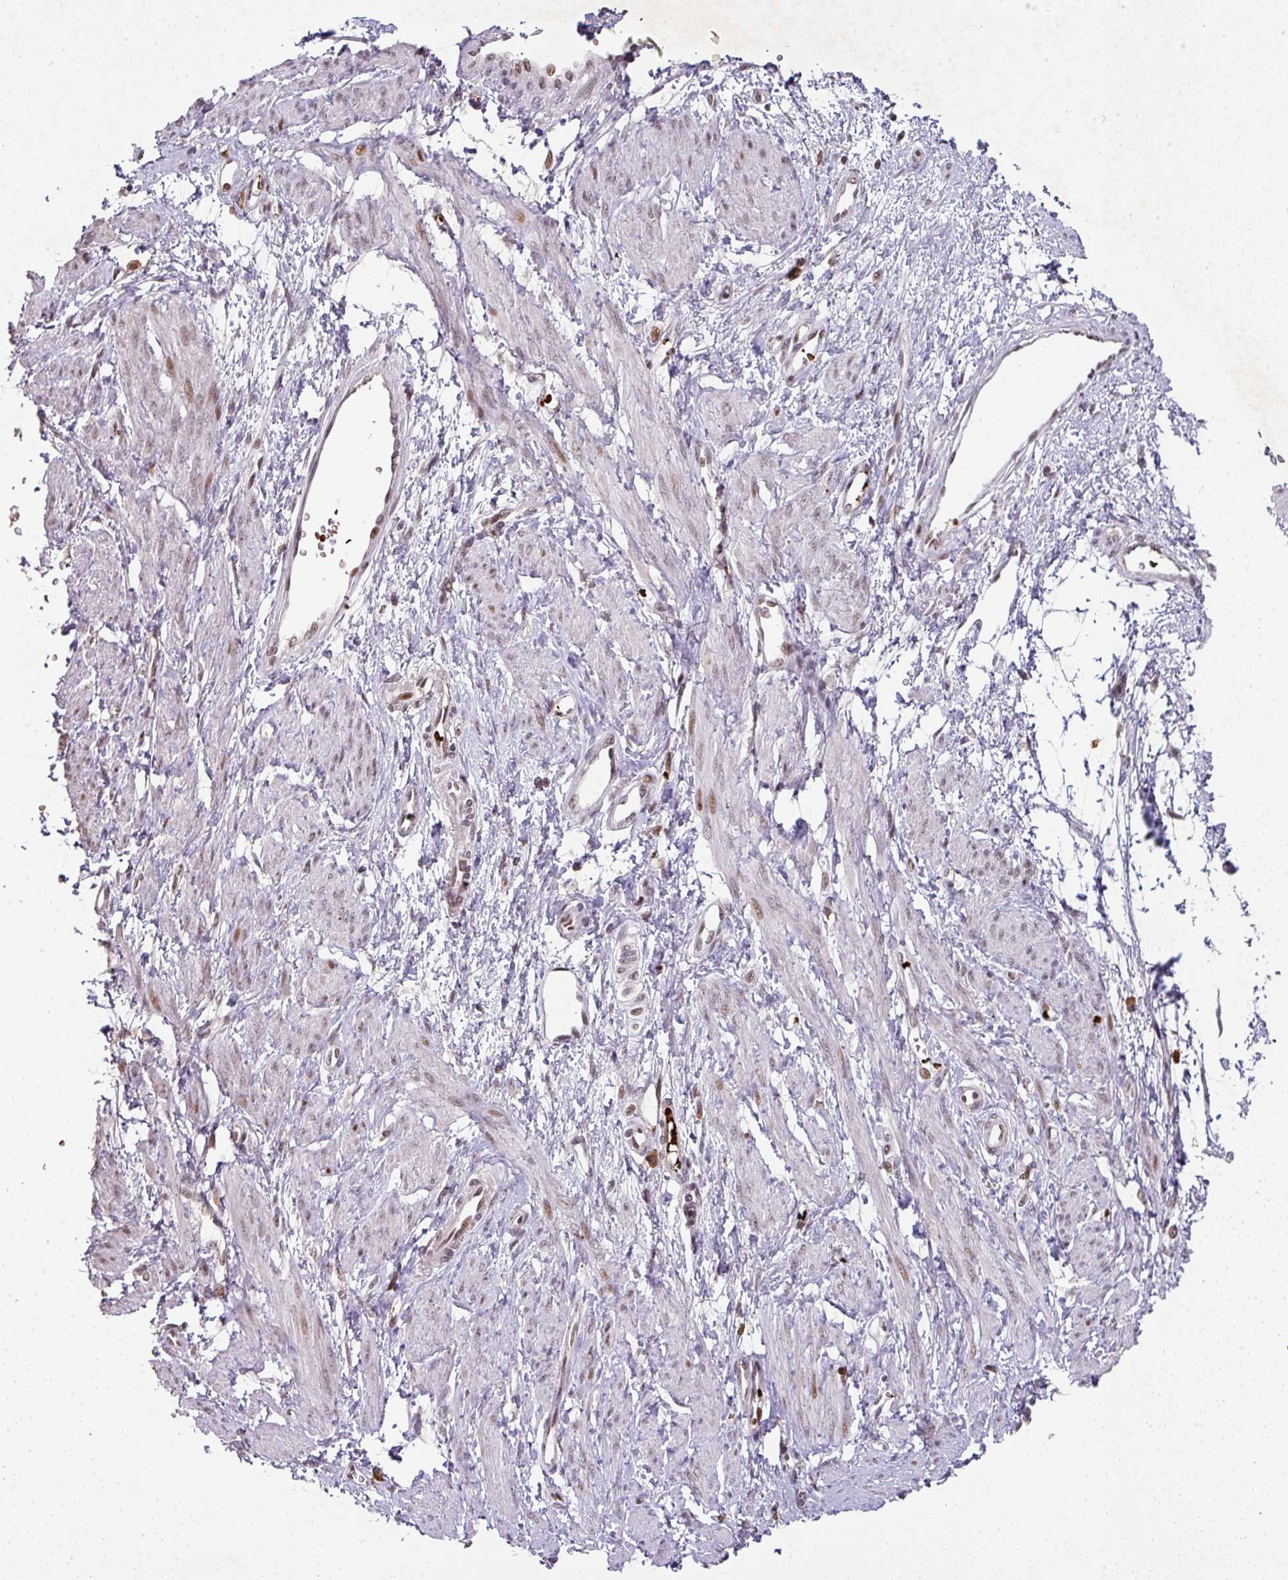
{"staining": {"intensity": "weak", "quantity": "25%-75%", "location": "nuclear"}, "tissue": "smooth muscle", "cell_type": "Smooth muscle cells", "image_type": "normal", "snomed": [{"axis": "morphology", "description": "Normal tissue, NOS"}, {"axis": "topography", "description": "Smooth muscle"}, {"axis": "topography", "description": "Uterus"}], "caption": "Immunohistochemistry (IHC) micrograph of unremarkable smooth muscle stained for a protein (brown), which exhibits low levels of weak nuclear staining in about 25%-75% of smooth muscle cells.", "gene": "NEIL1", "patient": {"sex": "female", "age": 39}}